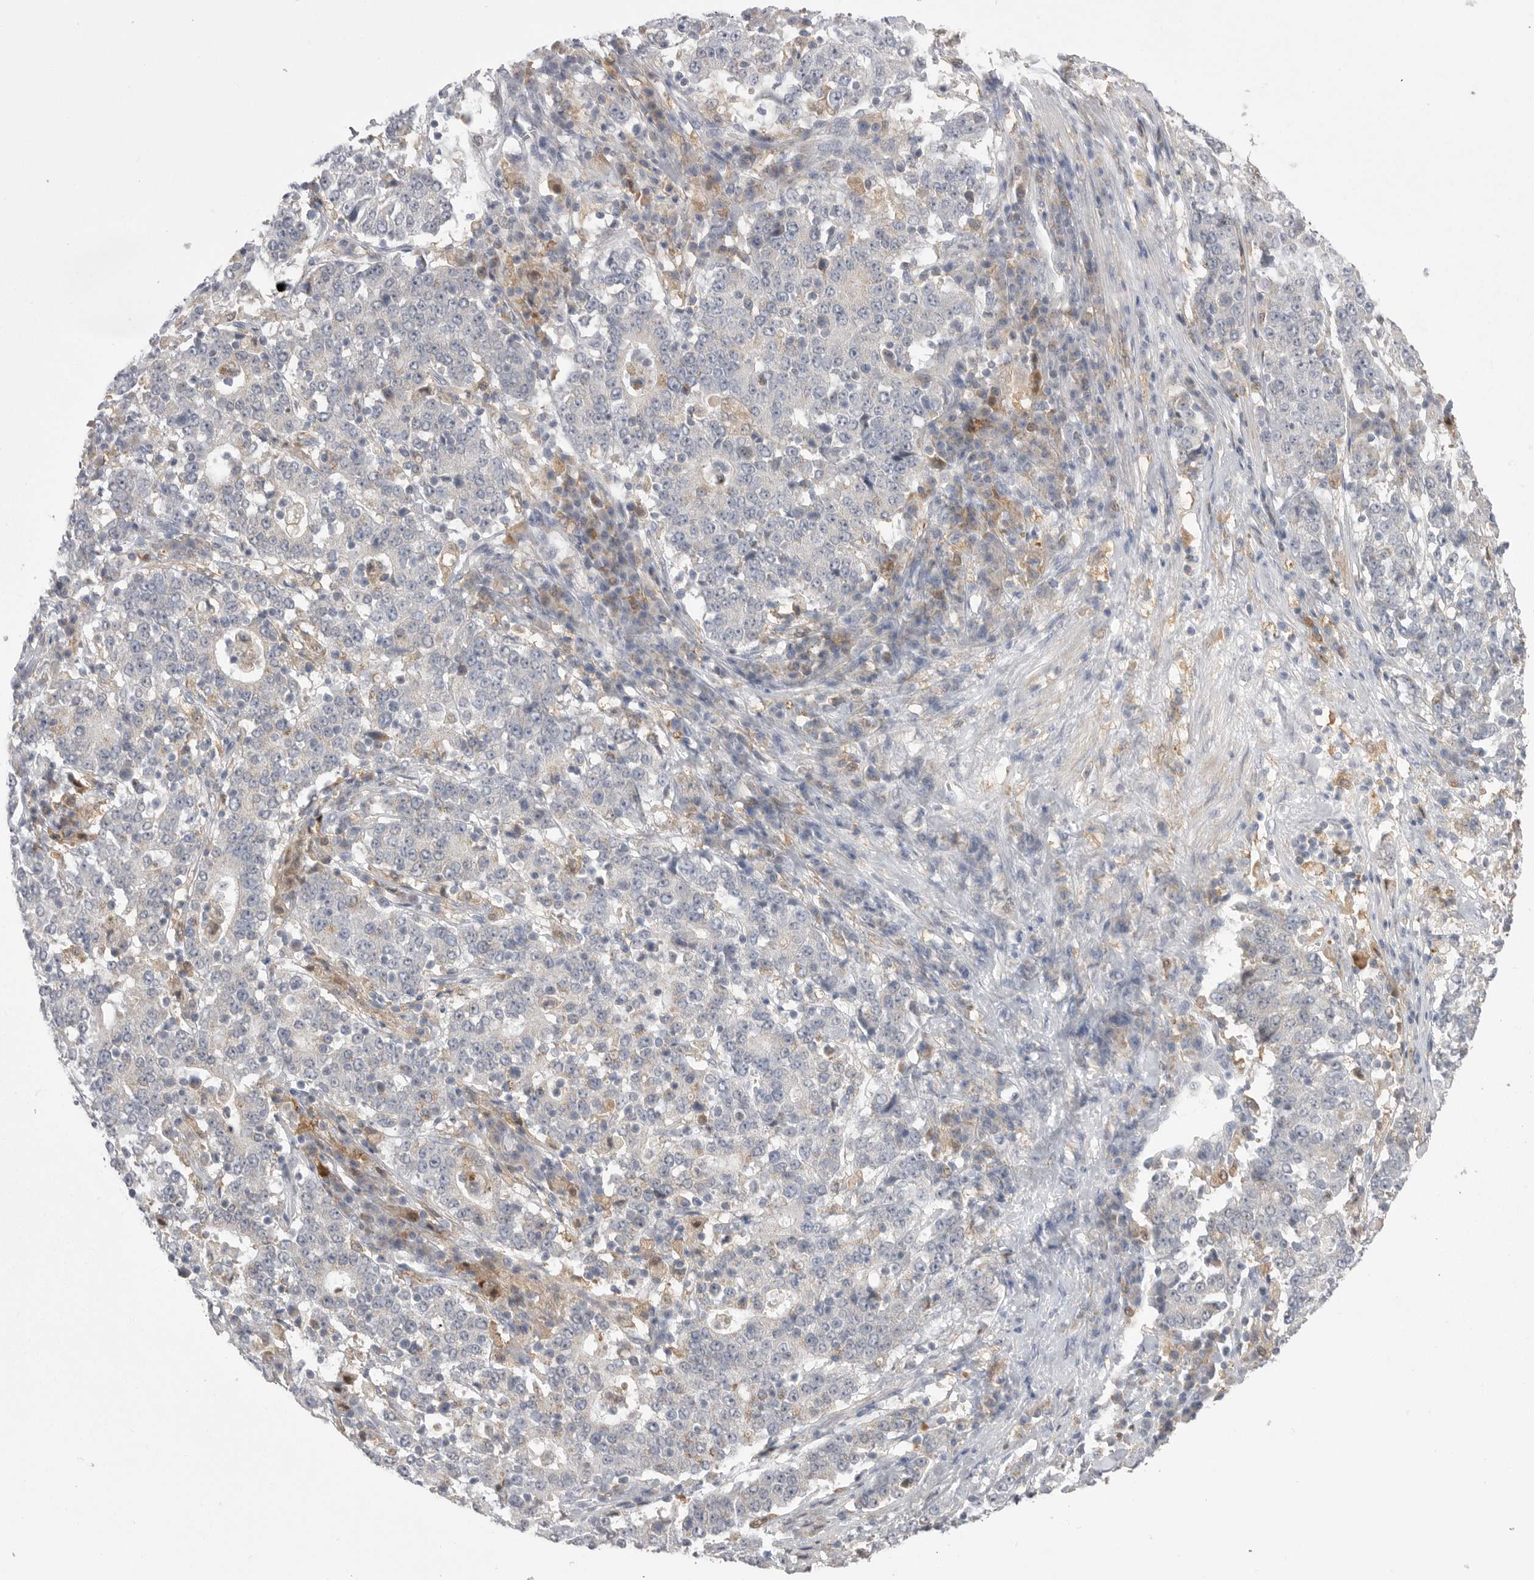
{"staining": {"intensity": "negative", "quantity": "none", "location": "none"}, "tissue": "stomach cancer", "cell_type": "Tumor cells", "image_type": "cancer", "snomed": [{"axis": "morphology", "description": "Adenocarcinoma, NOS"}, {"axis": "topography", "description": "Stomach"}], "caption": "The micrograph demonstrates no significant expression in tumor cells of stomach adenocarcinoma.", "gene": "KYAT3", "patient": {"sex": "male", "age": 59}}